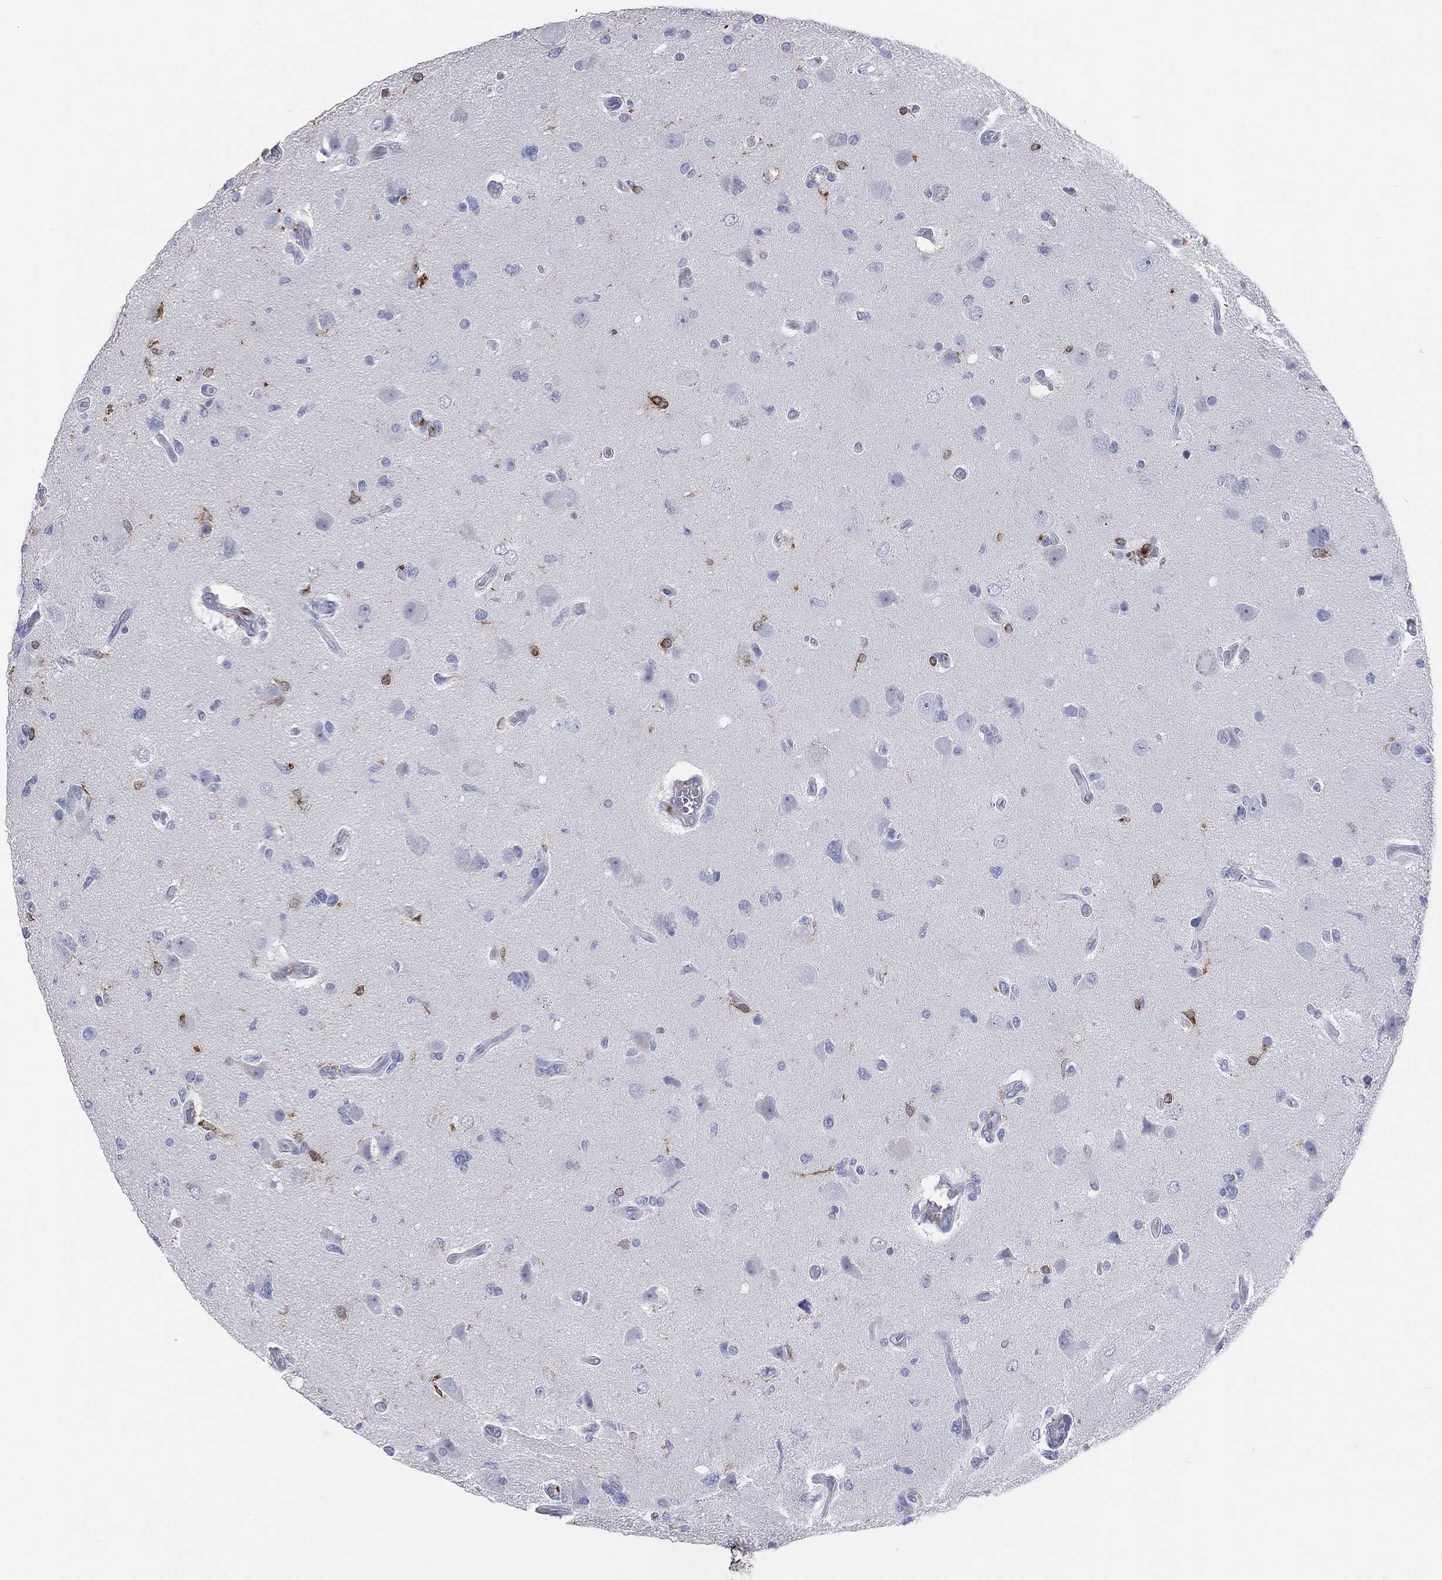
{"staining": {"intensity": "negative", "quantity": "none", "location": "none"}, "tissue": "glioma", "cell_type": "Tumor cells", "image_type": "cancer", "snomed": [{"axis": "morphology", "description": "Glioma, malignant, High grade"}, {"axis": "topography", "description": "Cerebral cortex"}], "caption": "Image shows no significant protein staining in tumor cells of glioma. (DAB (3,3'-diaminobenzidine) immunohistochemistry visualized using brightfield microscopy, high magnification).", "gene": "CD74", "patient": {"sex": "male", "age": 70}}